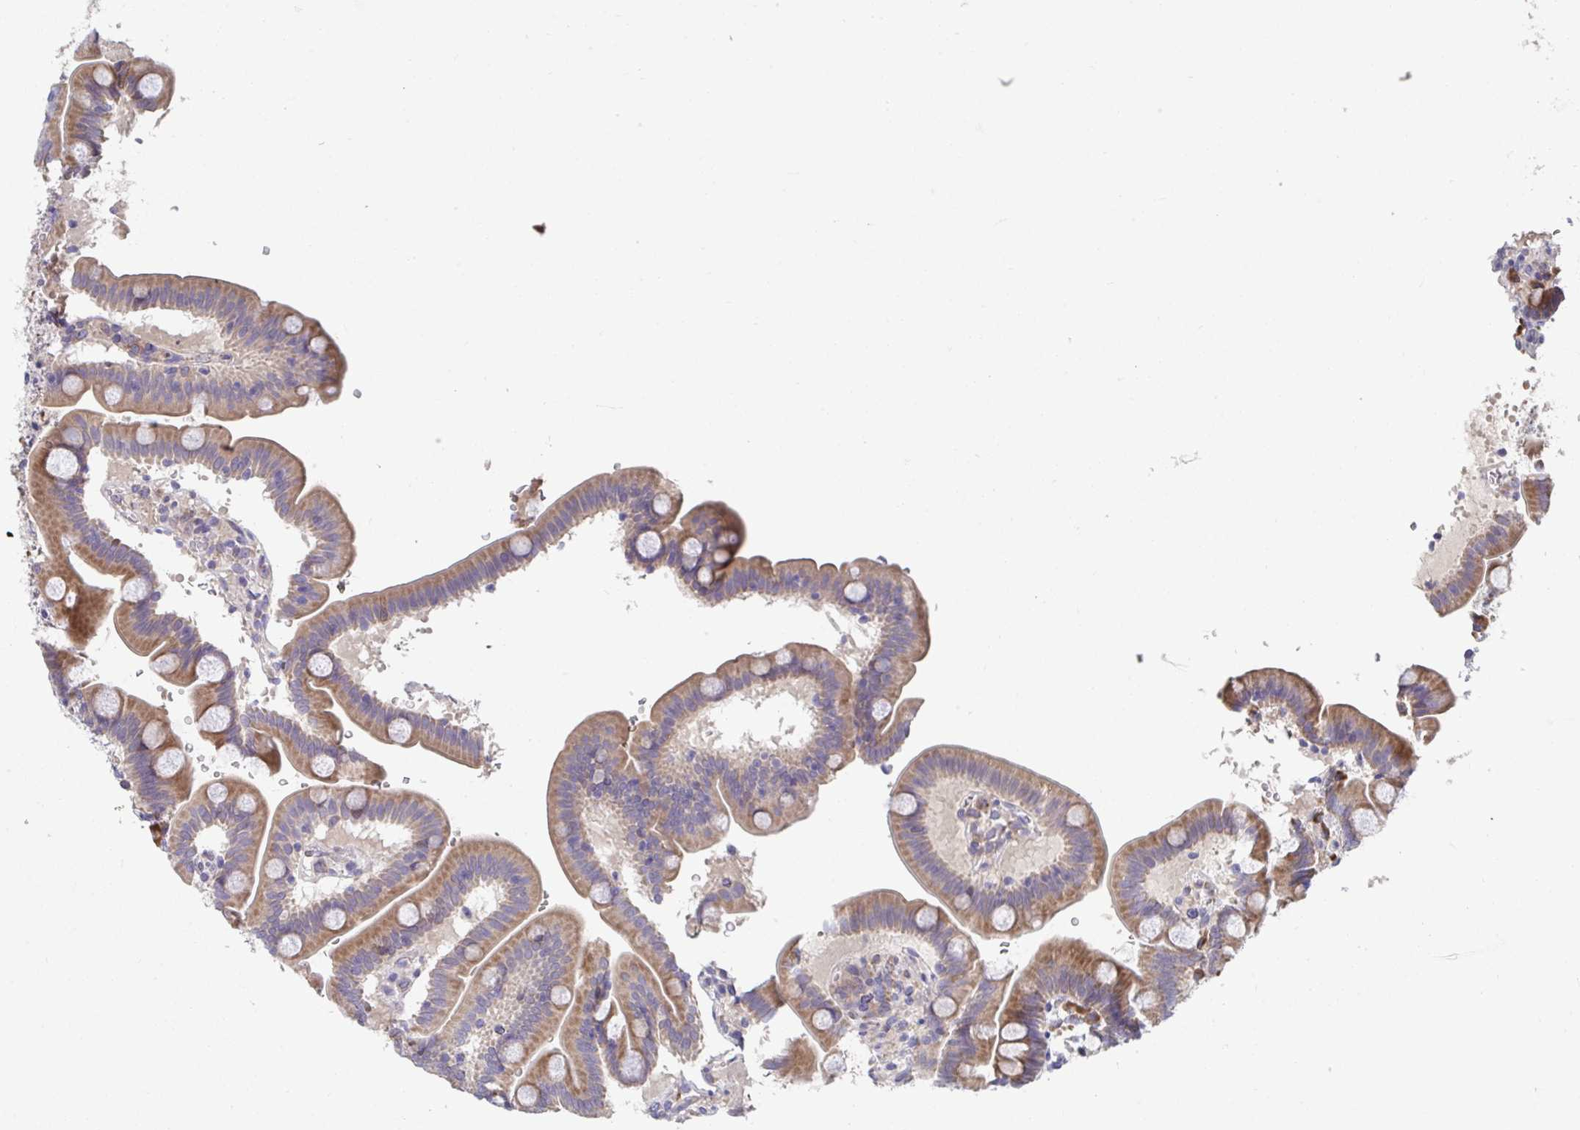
{"staining": {"intensity": "moderate", "quantity": ">75%", "location": "cytoplasmic/membranous"}, "tissue": "duodenum", "cell_type": "Glandular cells", "image_type": "normal", "snomed": [{"axis": "morphology", "description": "Normal tissue, NOS"}, {"axis": "topography", "description": "Duodenum"}], "caption": "Duodenum stained with DAB IHC shows medium levels of moderate cytoplasmic/membranous positivity in about >75% of glandular cells.", "gene": "SUSD4", "patient": {"sex": "male", "age": 59}}